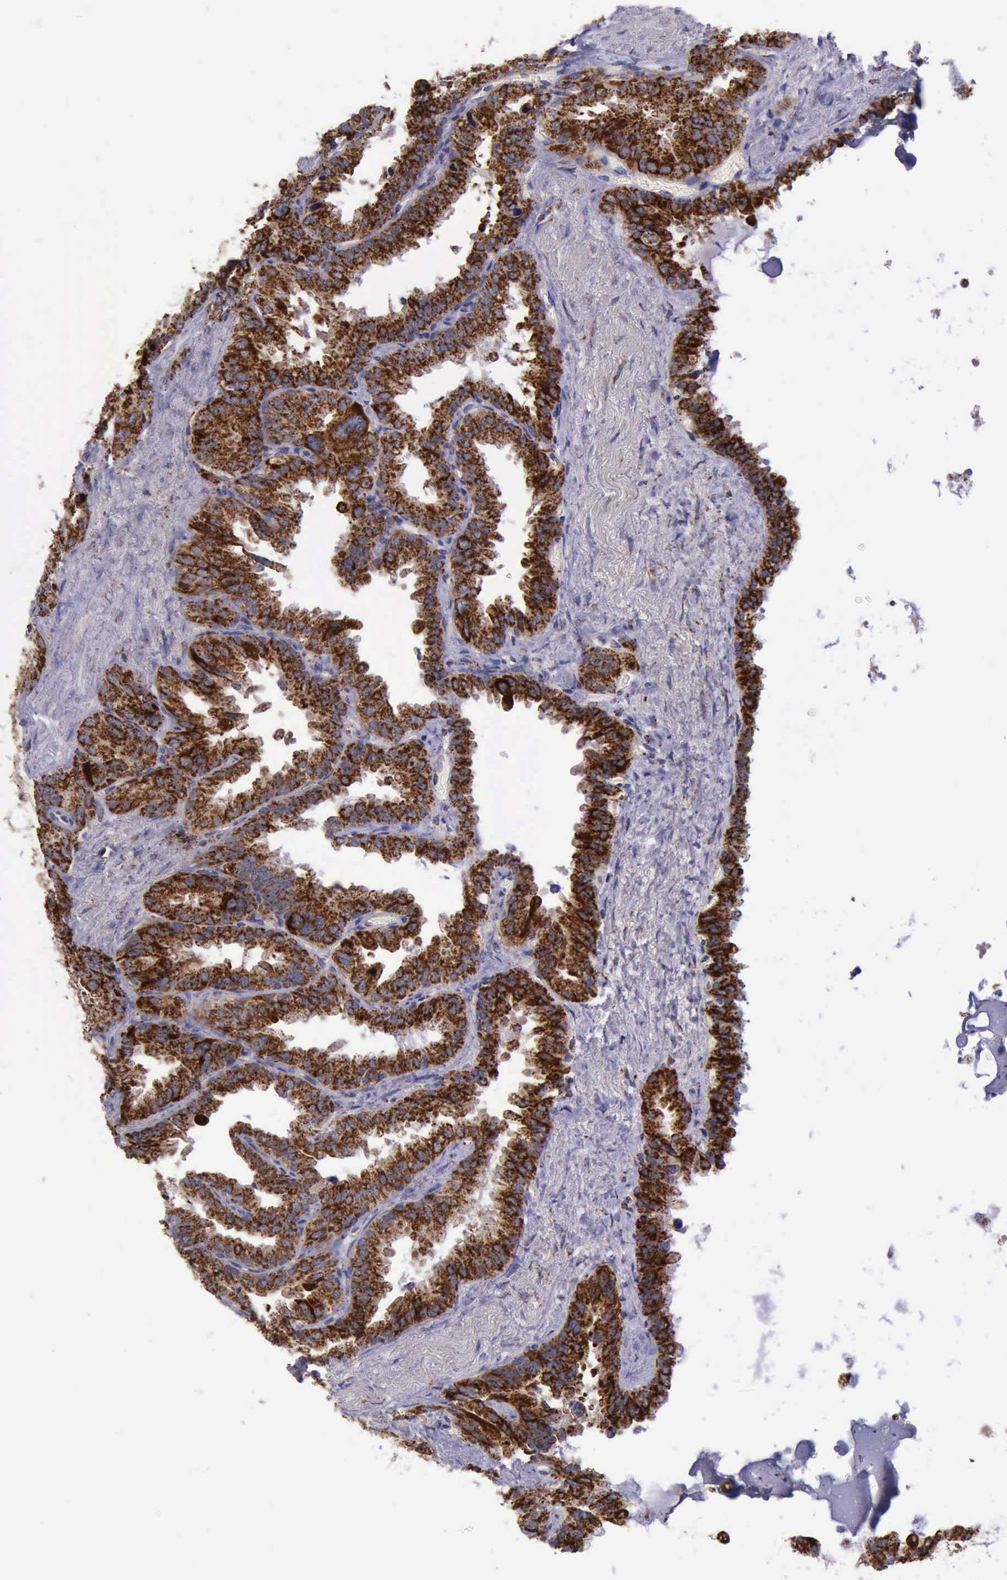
{"staining": {"intensity": "strong", "quantity": ">75%", "location": "cytoplasmic/membranous"}, "tissue": "seminal vesicle", "cell_type": "Glandular cells", "image_type": "normal", "snomed": [{"axis": "morphology", "description": "Normal tissue, NOS"}, {"axis": "topography", "description": "Prostate"}, {"axis": "topography", "description": "Seminal veicle"}], "caption": "Benign seminal vesicle reveals strong cytoplasmic/membranous expression in approximately >75% of glandular cells.", "gene": "TXN2", "patient": {"sex": "male", "age": 63}}